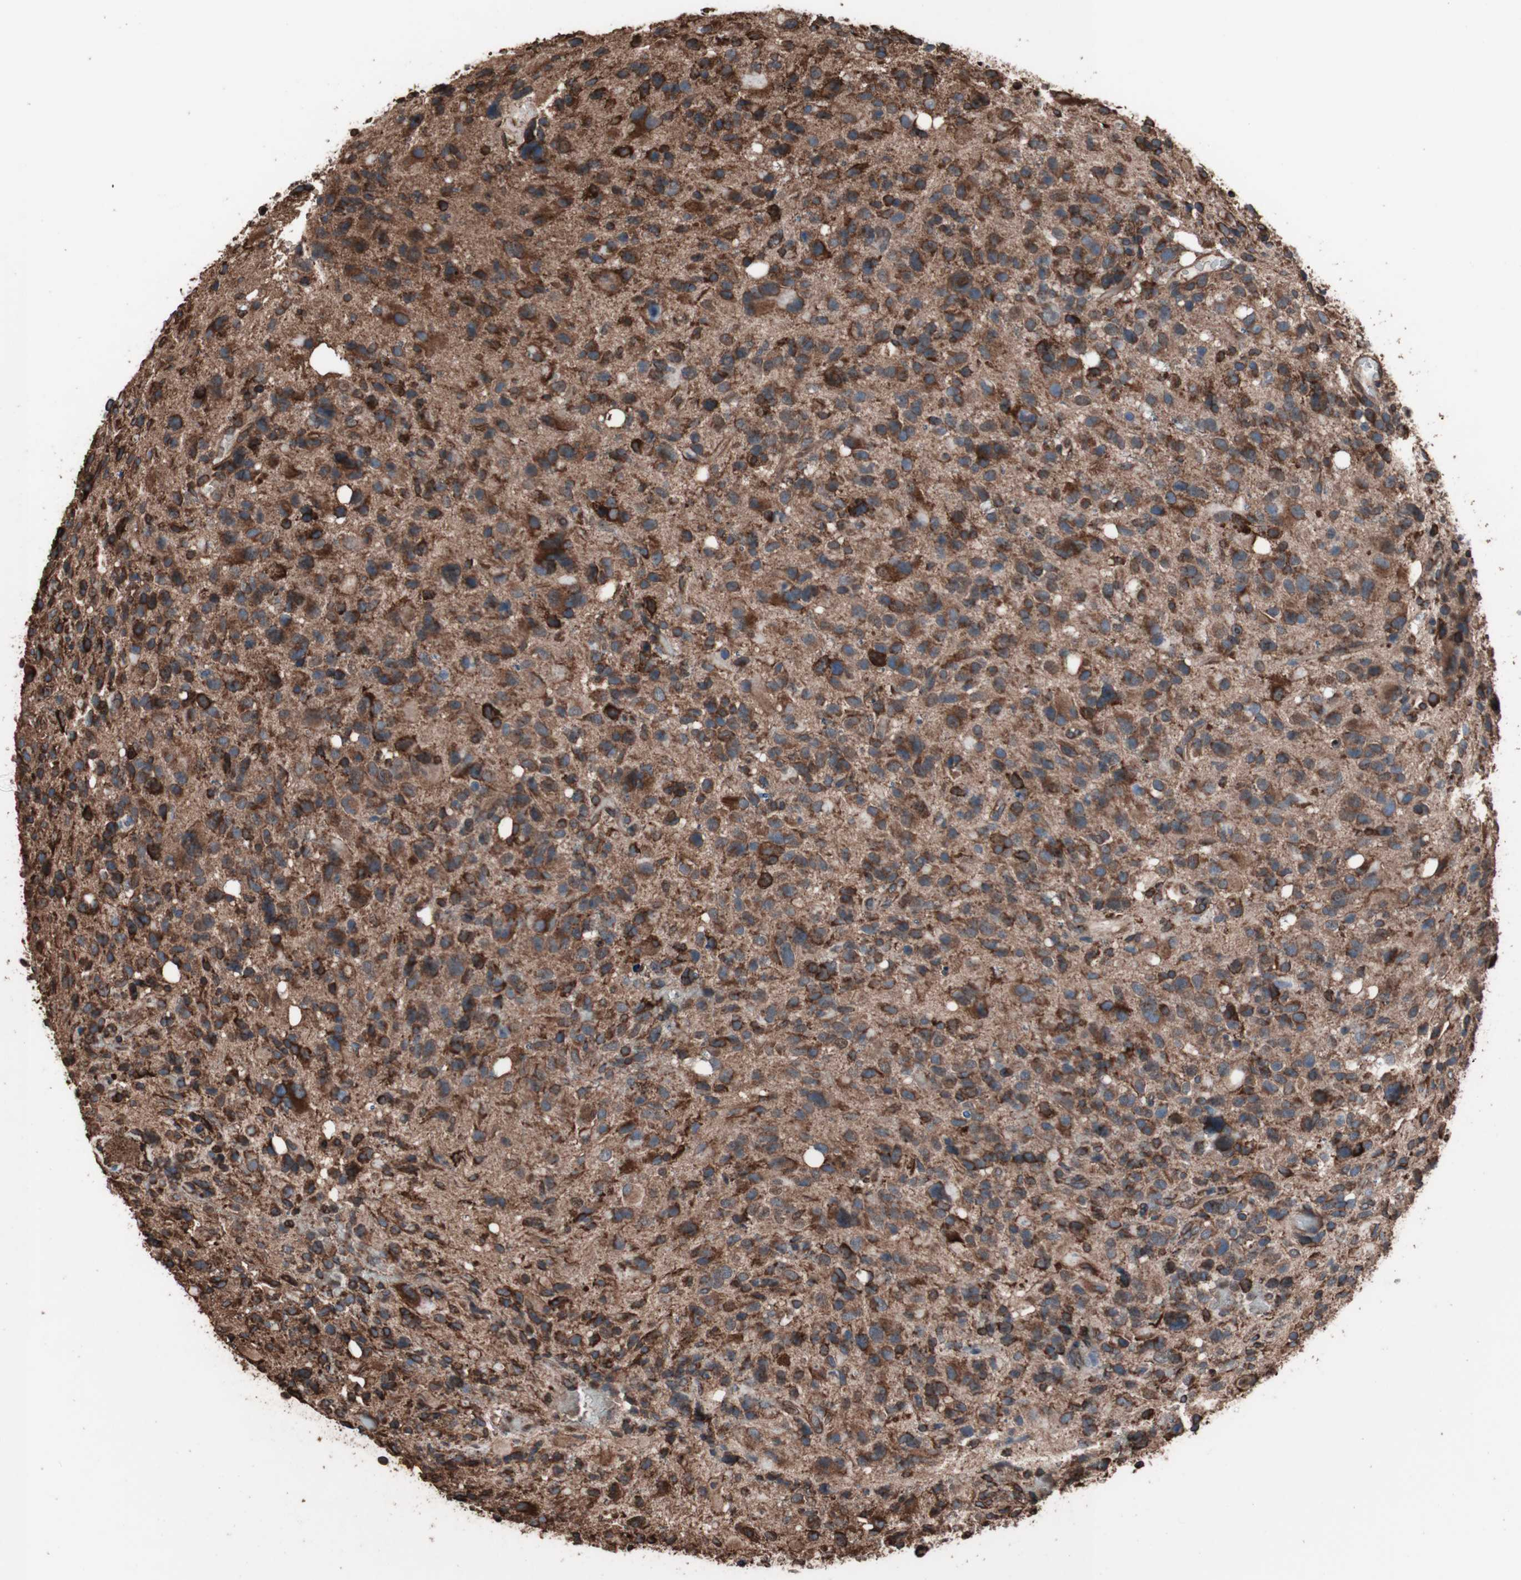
{"staining": {"intensity": "strong", "quantity": ">75%", "location": "cytoplasmic/membranous"}, "tissue": "glioma", "cell_type": "Tumor cells", "image_type": "cancer", "snomed": [{"axis": "morphology", "description": "Glioma, malignant, High grade"}, {"axis": "topography", "description": "Brain"}], "caption": "The micrograph demonstrates staining of malignant high-grade glioma, revealing strong cytoplasmic/membranous protein expression (brown color) within tumor cells.", "gene": "HSP90B1", "patient": {"sex": "male", "age": 48}}